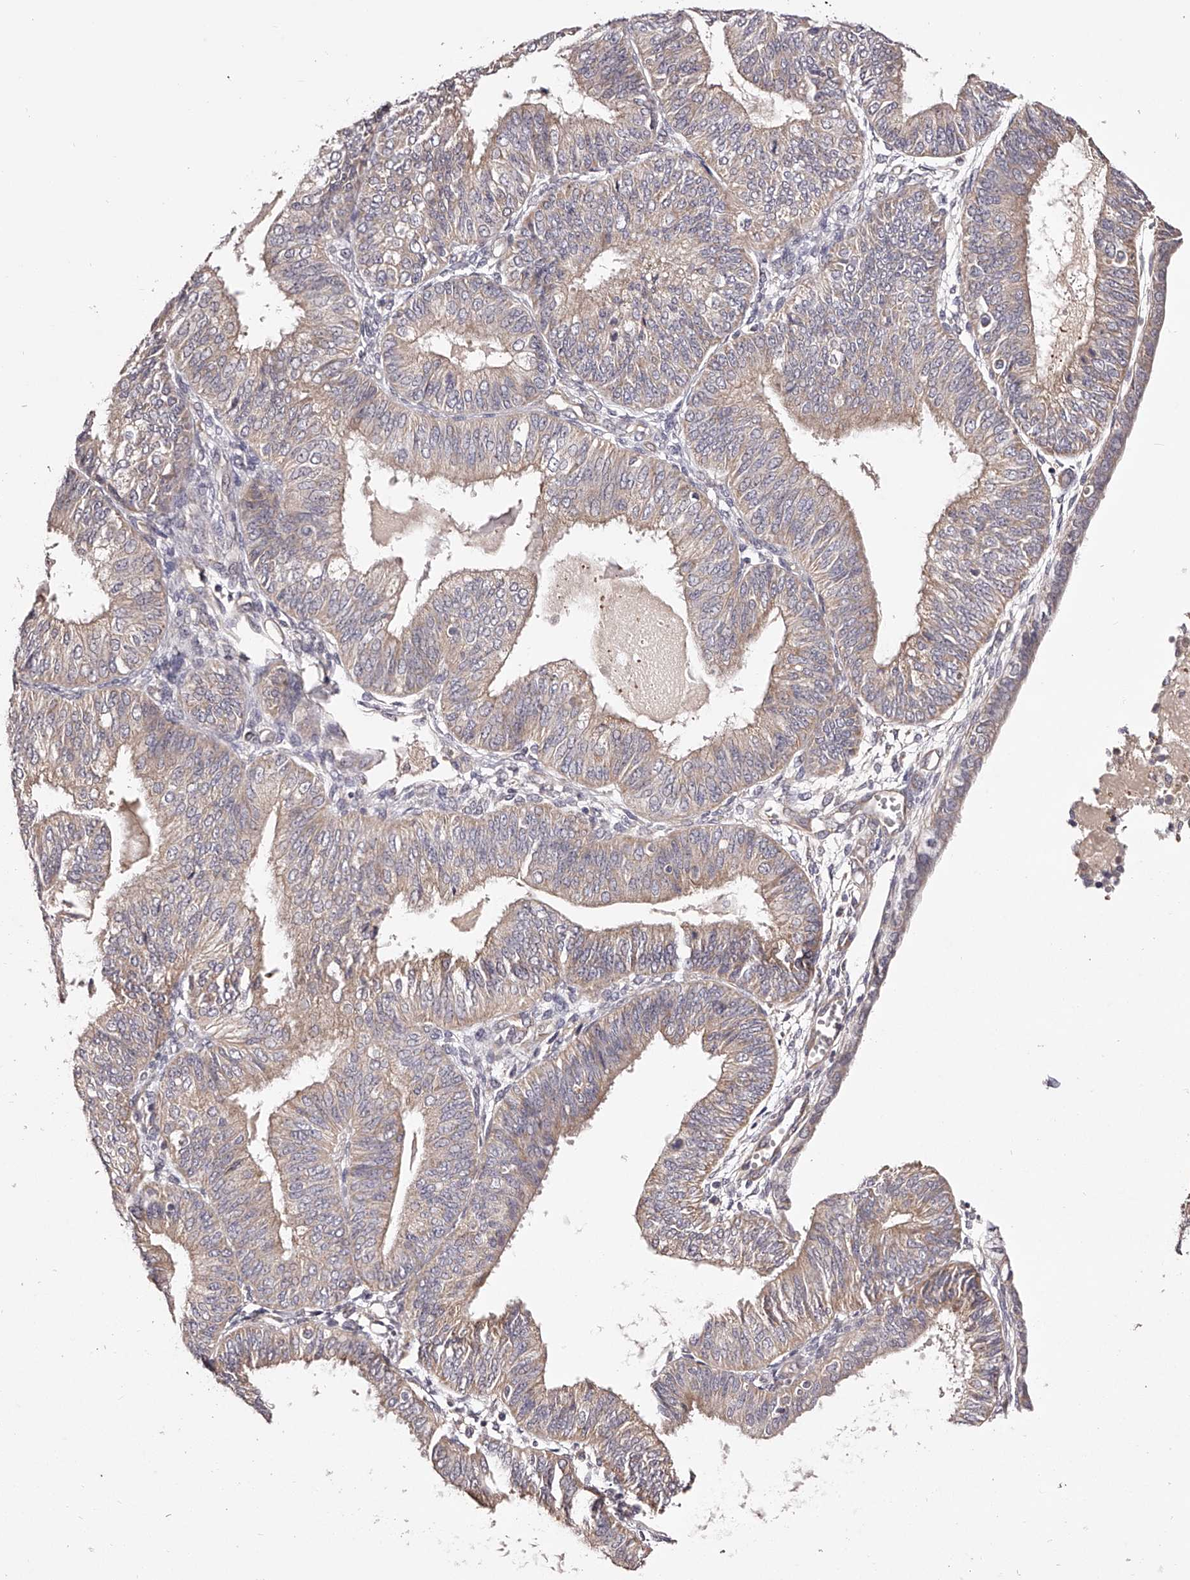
{"staining": {"intensity": "weak", "quantity": ">75%", "location": "cytoplasmic/membranous"}, "tissue": "endometrial cancer", "cell_type": "Tumor cells", "image_type": "cancer", "snomed": [{"axis": "morphology", "description": "Adenocarcinoma, NOS"}, {"axis": "topography", "description": "Endometrium"}], "caption": "Immunohistochemistry micrograph of adenocarcinoma (endometrial) stained for a protein (brown), which displays low levels of weak cytoplasmic/membranous staining in approximately >75% of tumor cells.", "gene": "ODF2L", "patient": {"sex": "female", "age": 58}}